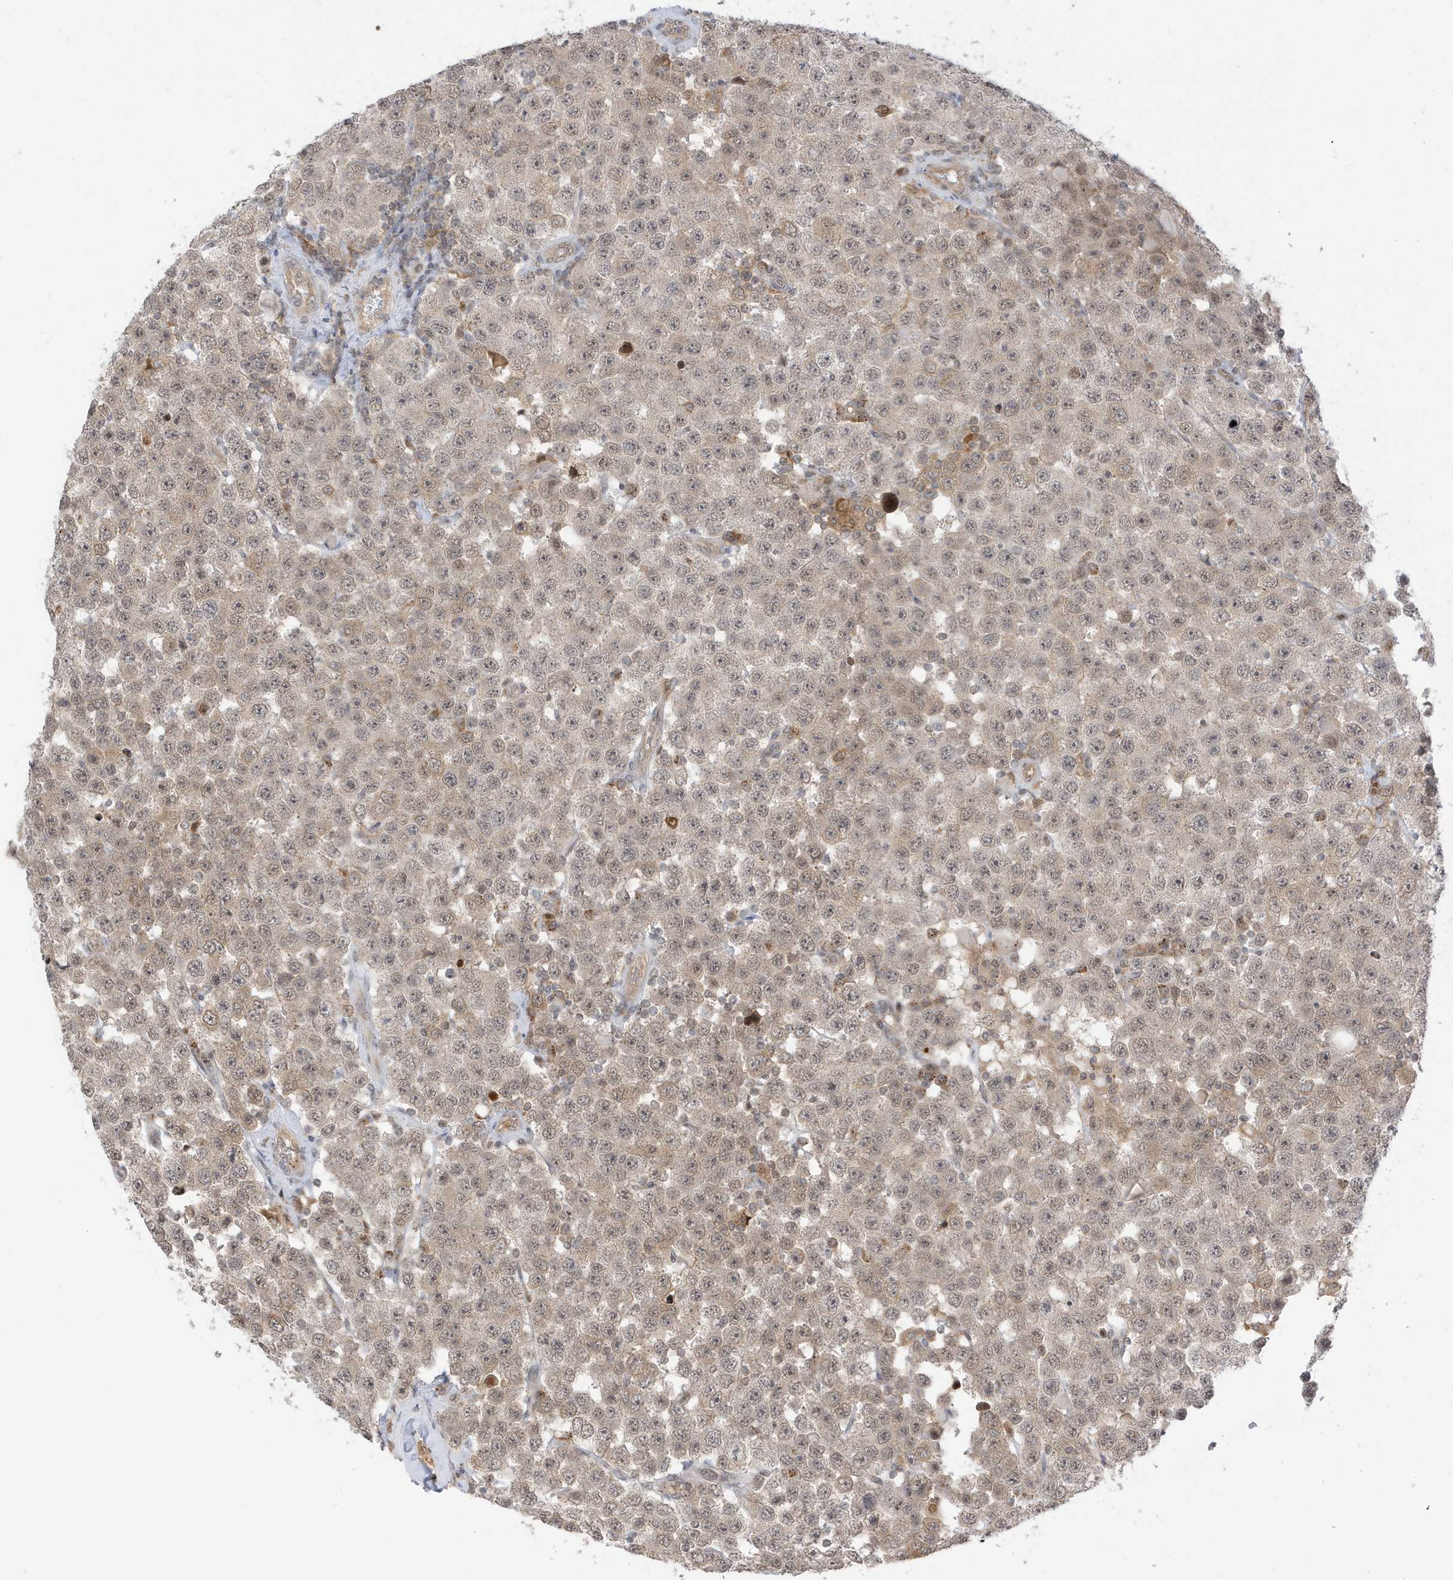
{"staining": {"intensity": "weak", "quantity": ">75%", "location": "cytoplasmic/membranous,nuclear"}, "tissue": "testis cancer", "cell_type": "Tumor cells", "image_type": "cancer", "snomed": [{"axis": "morphology", "description": "Seminoma, NOS"}, {"axis": "topography", "description": "Testis"}], "caption": "High-magnification brightfield microscopy of testis cancer (seminoma) stained with DAB (brown) and counterstained with hematoxylin (blue). tumor cells exhibit weak cytoplasmic/membranous and nuclear staining is appreciated in about>75% of cells.", "gene": "TAB3", "patient": {"sex": "male", "age": 28}}